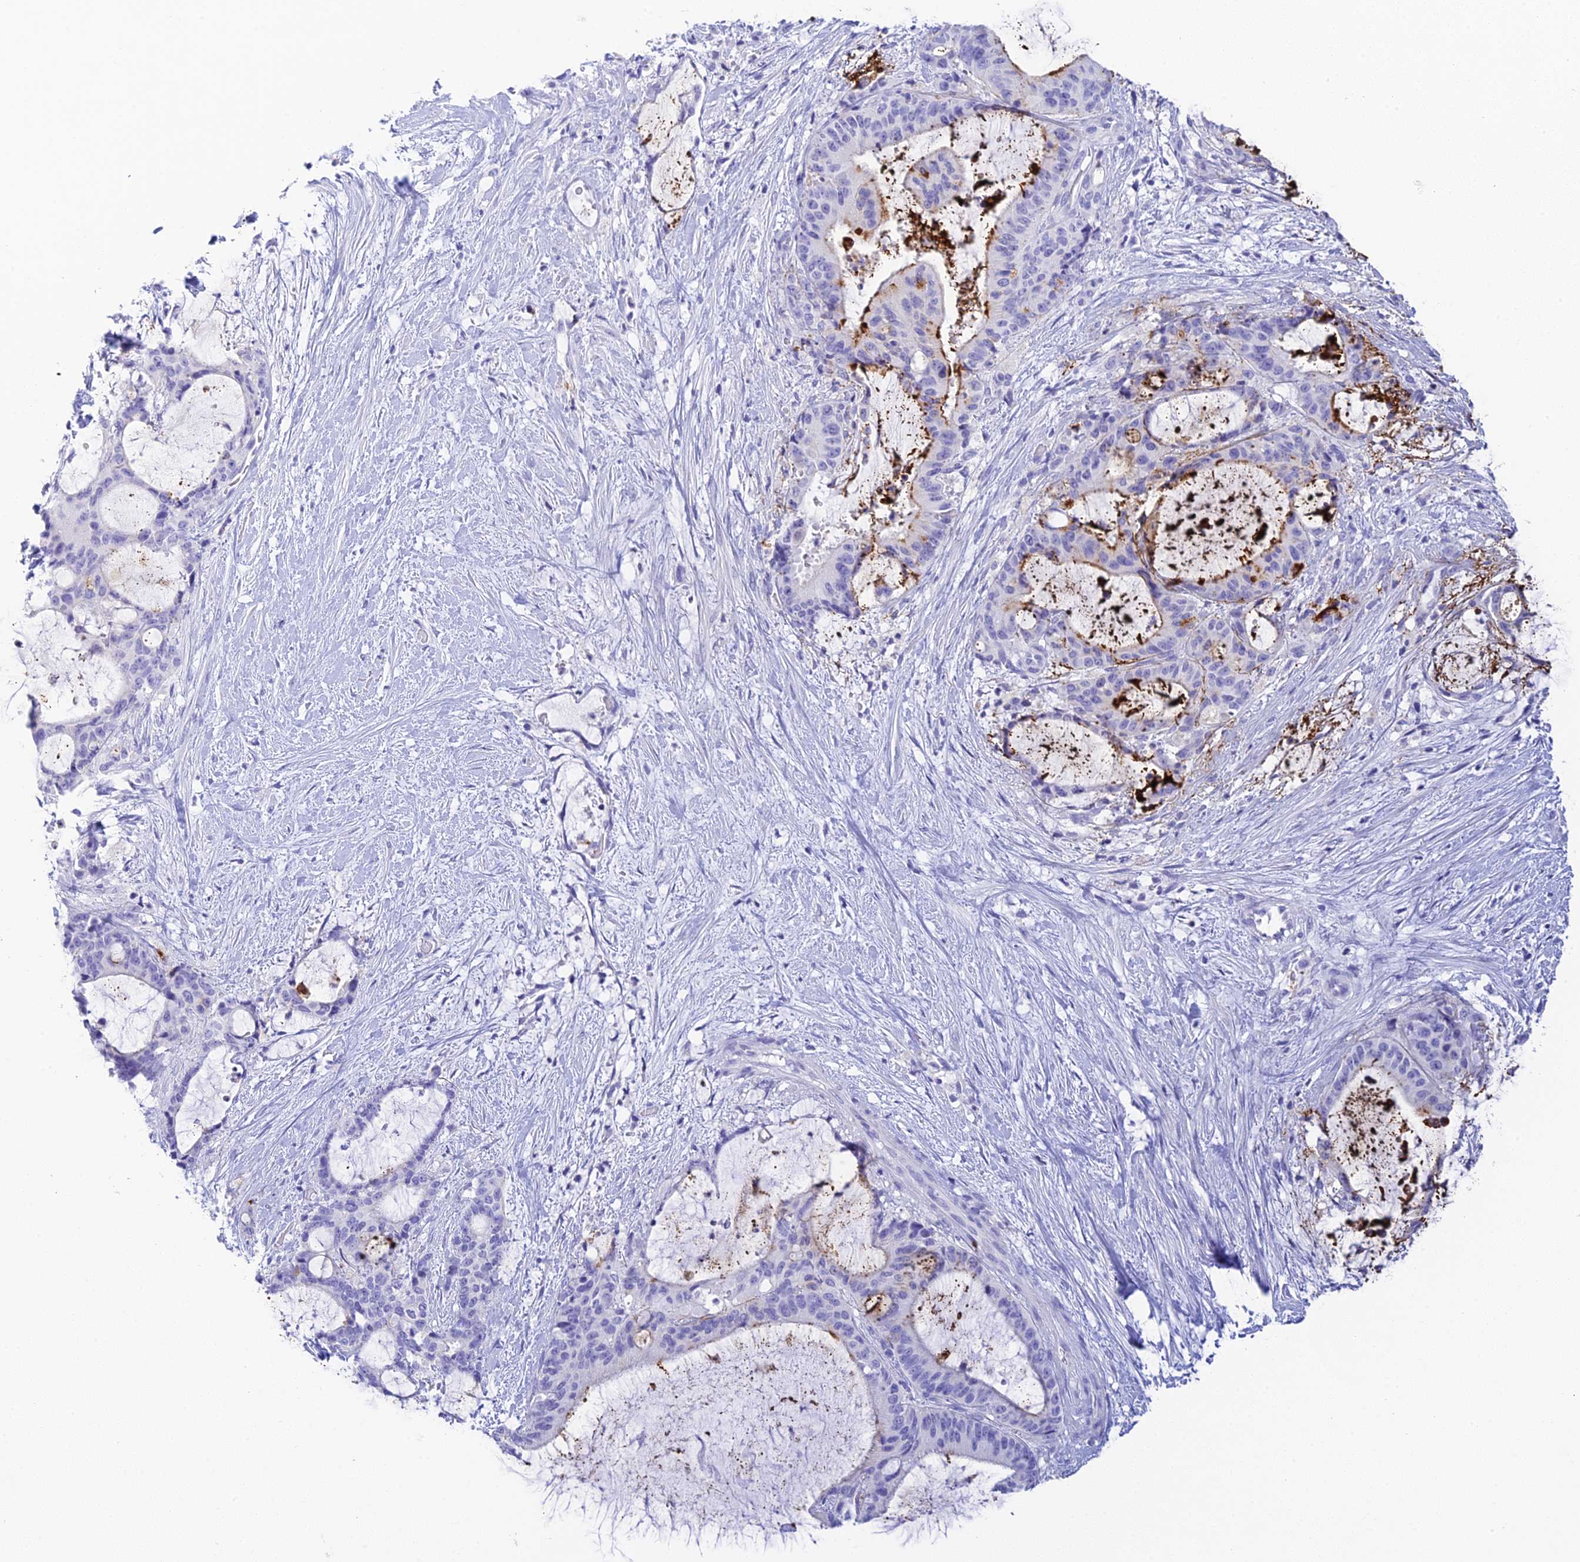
{"staining": {"intensity": "moderate", "quantity": "<25%", "location": "cytoplasmic/membranous"}, "tissue": "liver cancer", "cell_type": "Tumor cells", "image_type": "cancer", "snomed": [{"axis": "morphology", "description": "Normal tissue, NOS"}, {"axis": "morphology", "description": "Cholangiocarcinoma"}, {"axis": "topography", "description": "Liver"}, {"axis": "topography", "description": "Peripheral nerve tissue"}], "caption": "Liver cancer was stained to show a protein in brown. There is low levels of moderate cytoplasmic/membranous staining in about <25% of tumor cells. (DAB (3,3'-diaminobenzidine) IHC with brightfield microscopy, high magnification).", "gene": "C12orf29", "patient": {"sex": "female", "age": 73}}